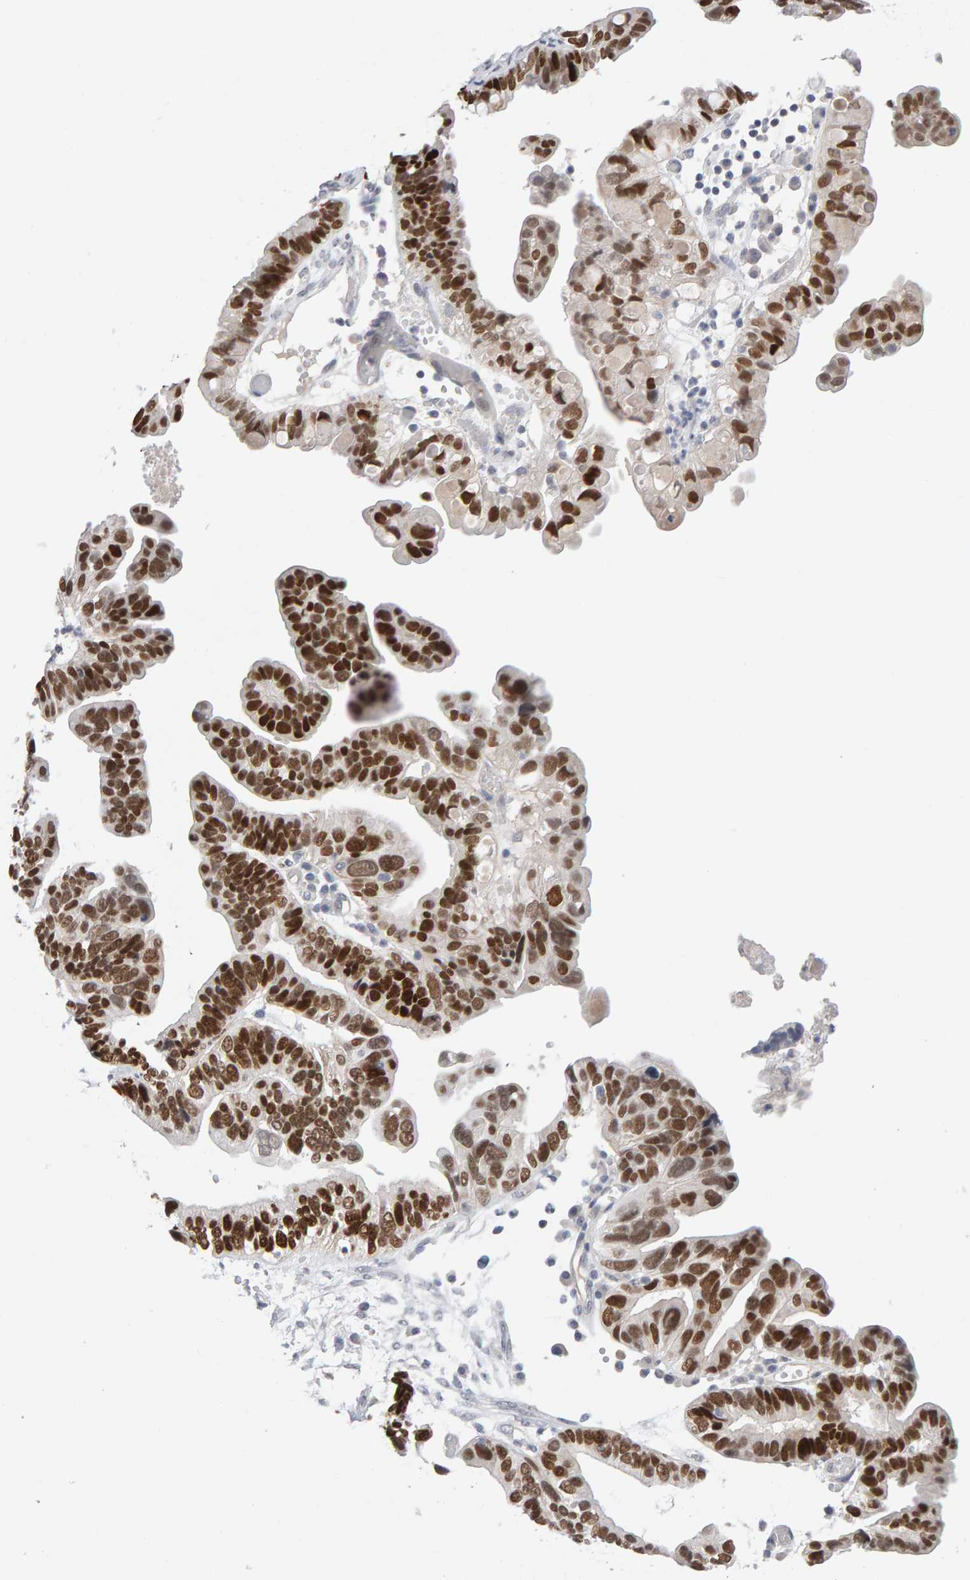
{"staining": {"intensity": "strong", "quantity": ">75%", "location": "nuclear"}, "tissue": "ovarian cancer", "cell_type": "Tumor cells", "image_type": "cancer", "snomed": [{"axis": "morphology", "description": "Cystadenocarcinoma, serous, NOS"}, {"axis": "topography", "description": "Ovary"}], "caption": "Immunohistochemistry histopathology image of ovarian cancer stained for a protein (brown), which shows high levels of strong nuclear positivity in about >75% of tumor cells.", "gene": "HNF4A", "patient": {"sex": "female", "age": 56}}